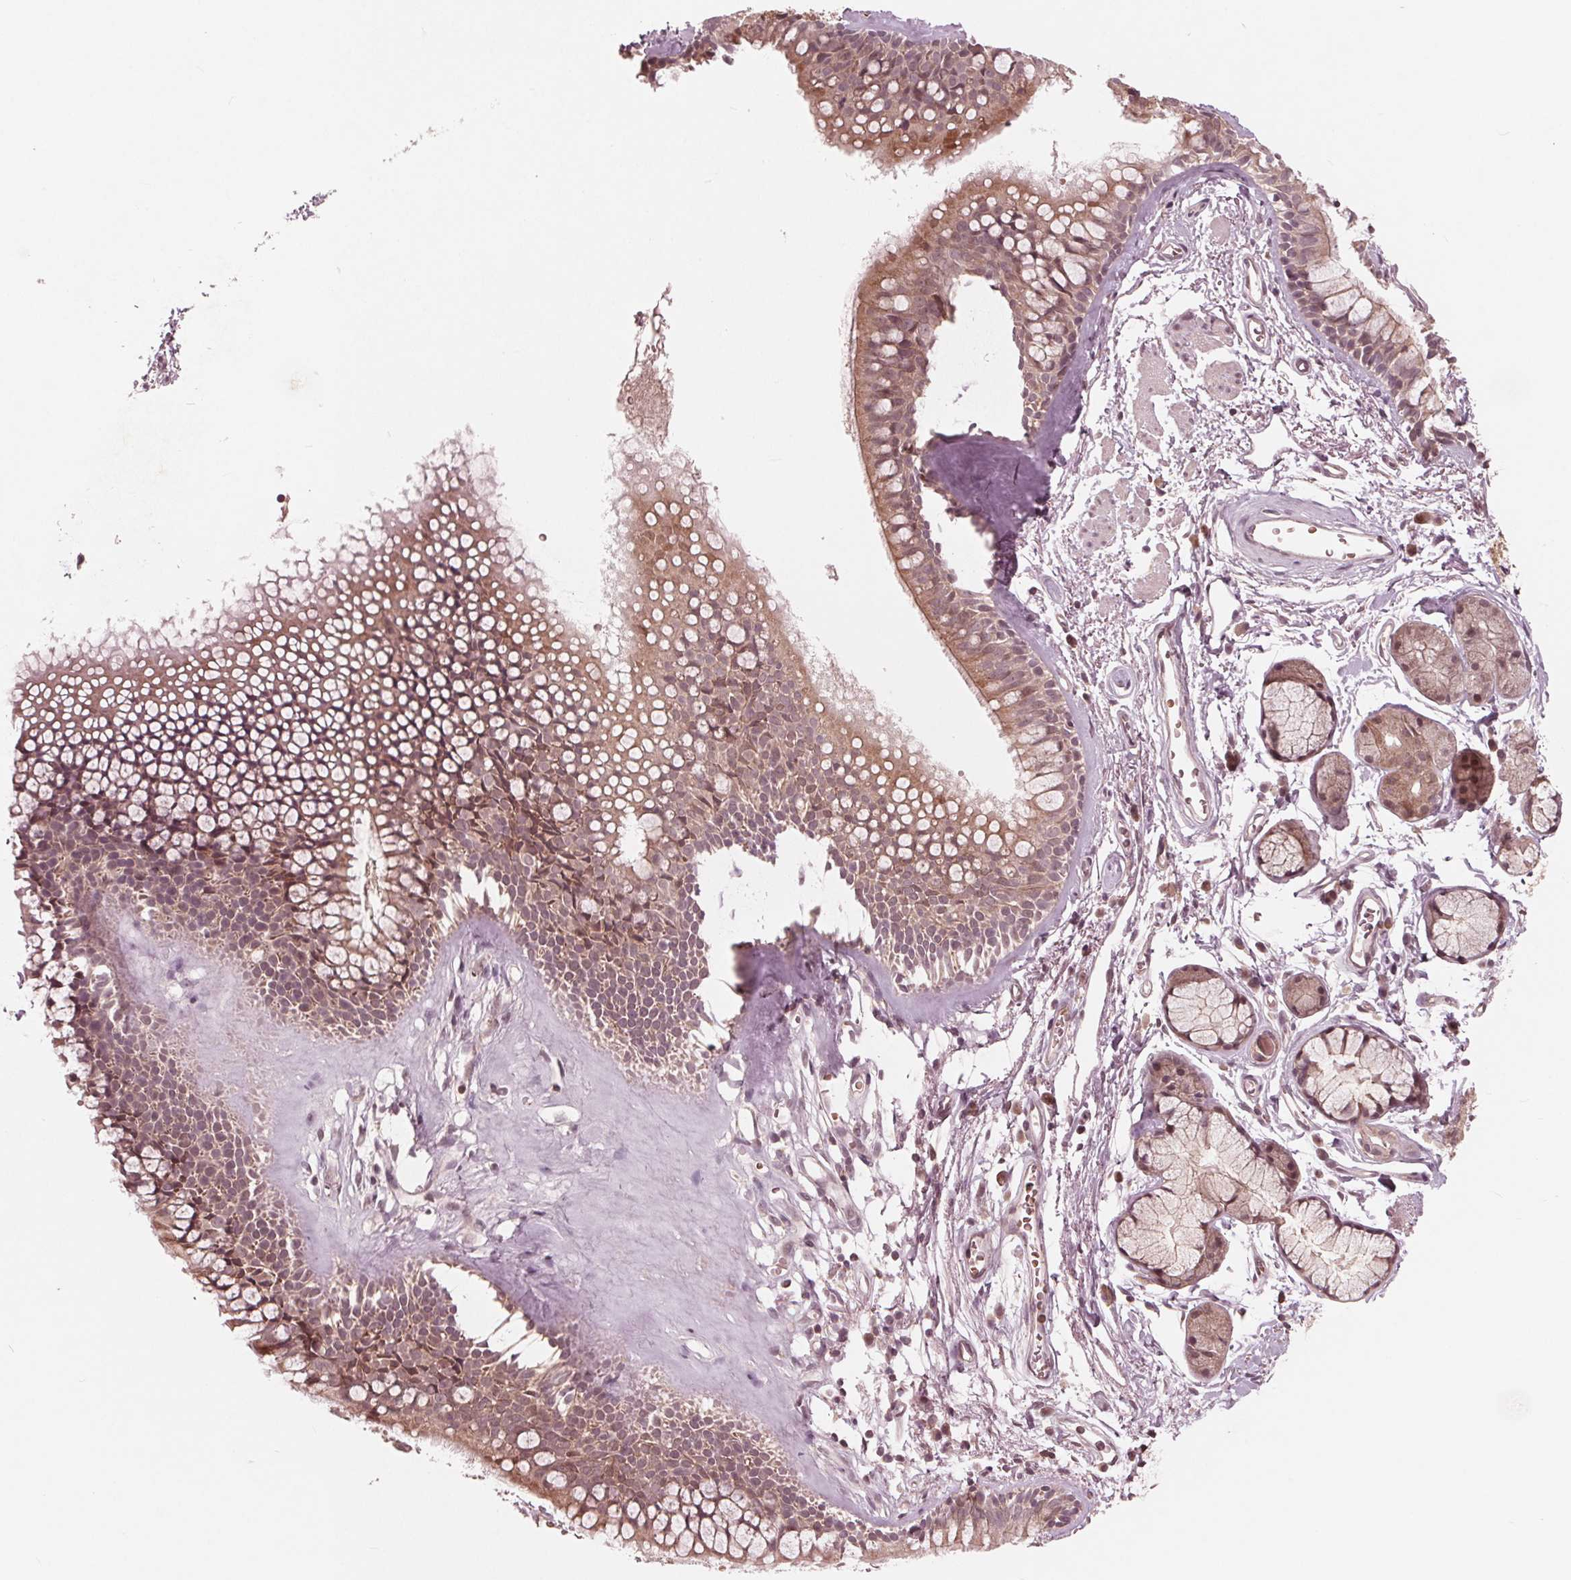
{"staining": {"intensity": "negative", "quantity": "none", "location": "none"}, "tissue": "adipose tissue", "cell_type": "Adipocytes", "image_type": "normal", "snomed": [{"axis": "morphology", "description": "Normal tissue, NOS"}, {"axis": "topography", "description": "Cartilage tissue"}, {"axis": "topography", "description": "Bronchus"}], "caption": "Adipocytes show no significant staining in benign adipose tissue. Nuclei are stained in blue.", "gene": "UBALD1", "patient": {"sex": "female", "age": 79}}